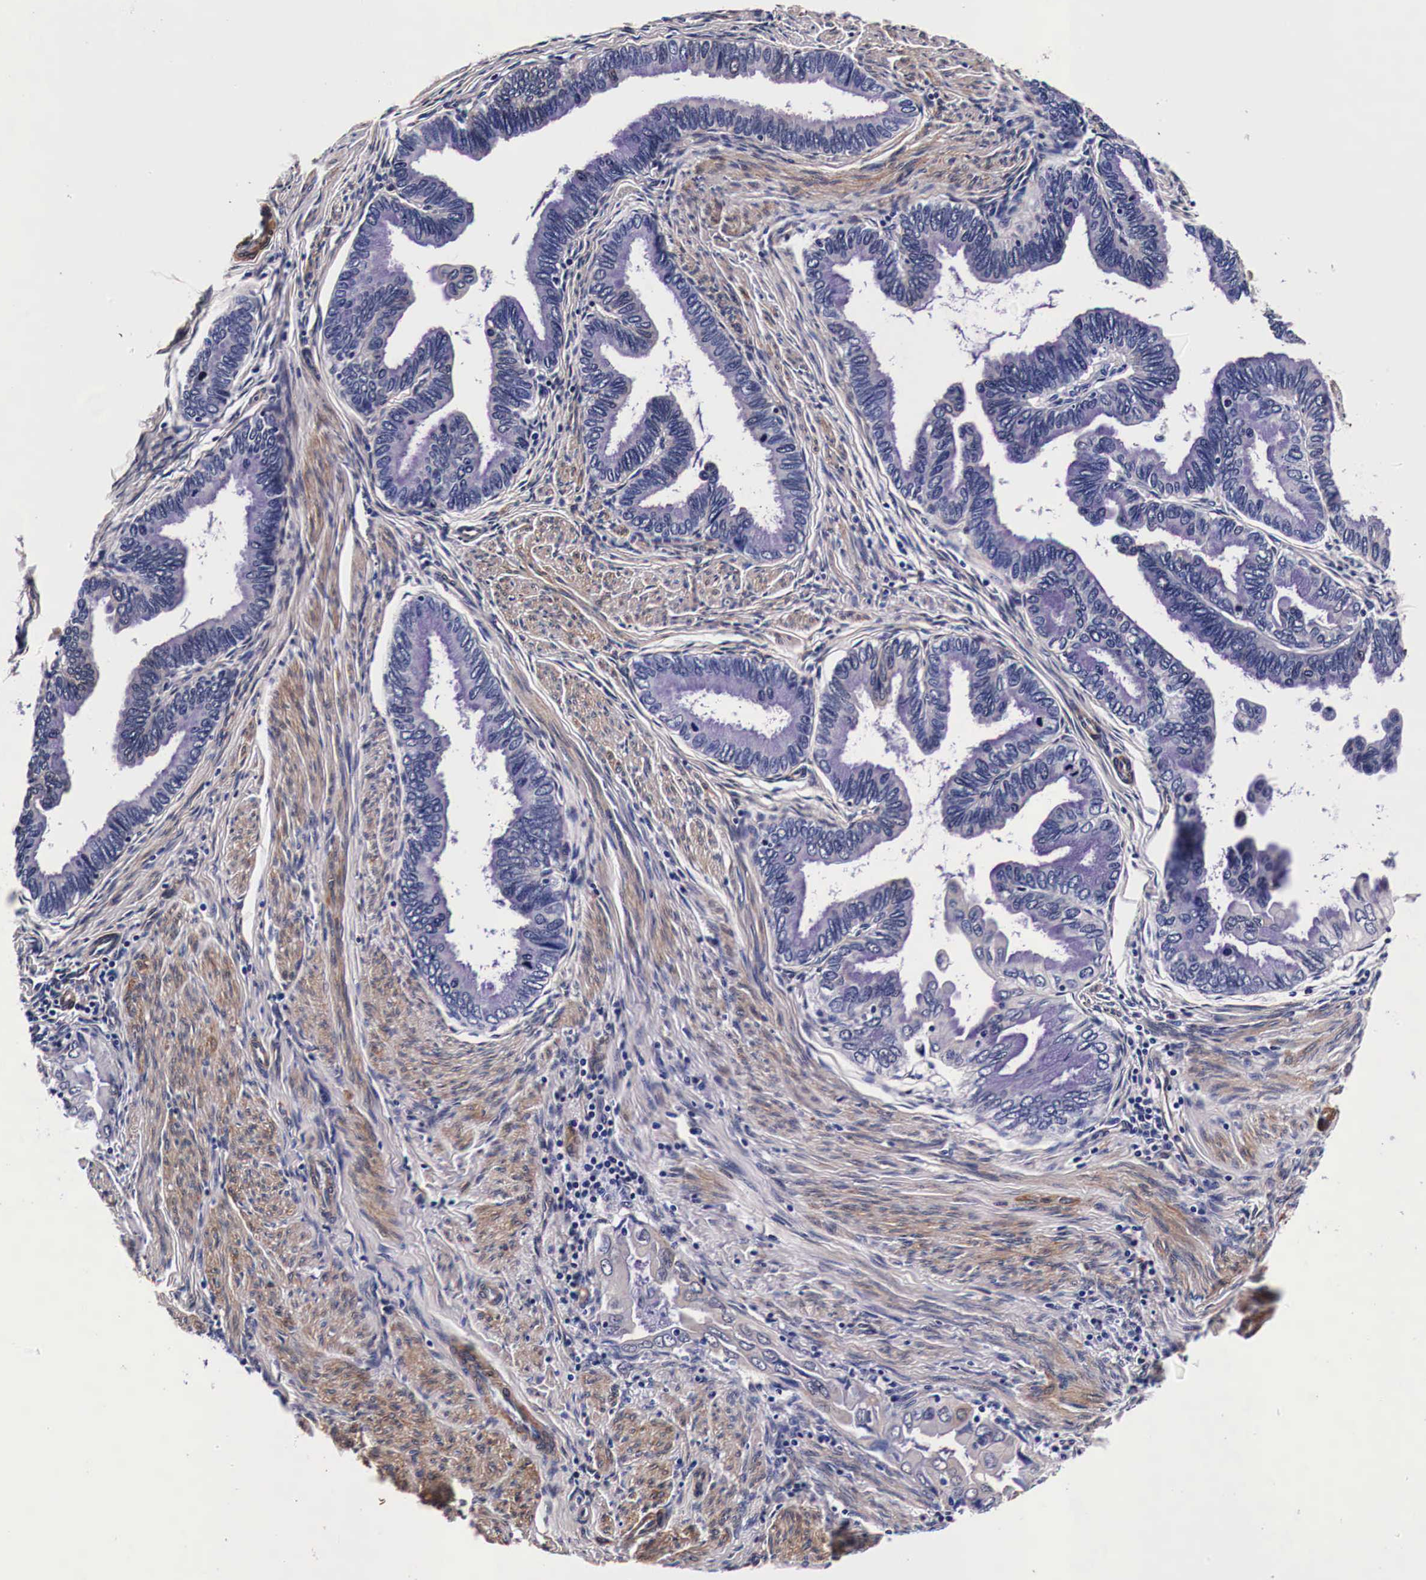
{"staining": {"intensity": "negative", "quantity": "none", "location": "none"}, "tissue": "cervical cancer", "cell_type": "Tumor cells", "image_type": "cancer", "snomed": [{"axis": "morphology", "description": "Adenocarcinoma, NOS"}, {"axis": "topography", "description": "Cervix"}], "caption": "DAB (3,3'-diaminobenzidine) immunohistochemical staining of cervical cancer (adenocarcinoma) demonstrates no significant staining in tumor cells.", "gene": "HSPB1", "patient": {"sex": "female", "age": 49}}